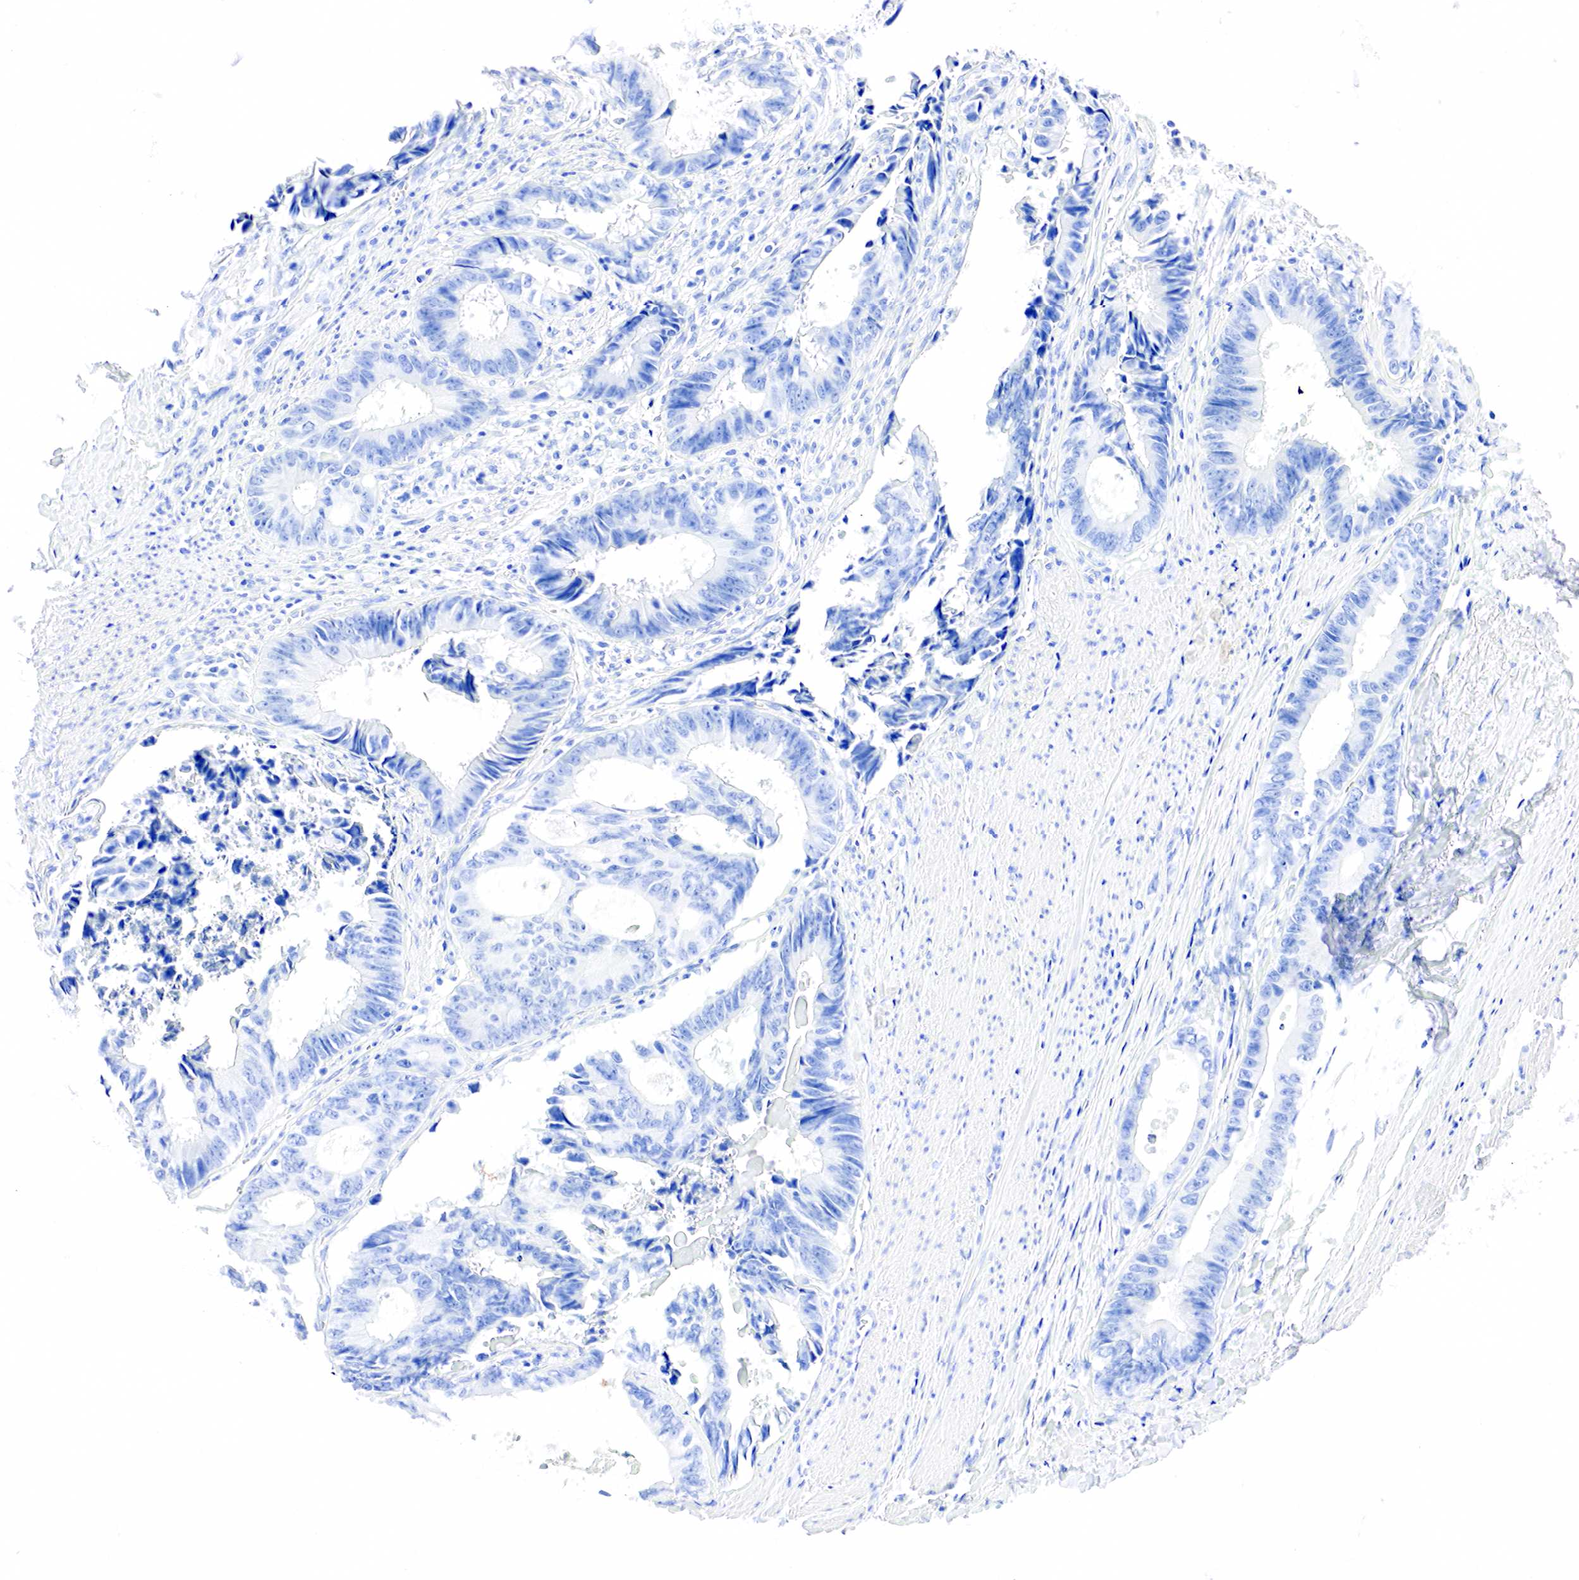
{"staining": {"intensity": "negative", "quantity": "none", "location": "none"}, "tissue": "colorectal cancer", "cell_type": "Tumor cells", "image_type": "cancer", "snomed": [{"axis": "morphology", "description": "Adenocarcinoma, NOS"}, {"axis": "topography", "description": "Rectum"}], "caption": "Tumor cells are negative for protein expression in human adenocarcinoma (colorectal).", "gene": "PTH", "patient": {"sex": "female", "age": 98}}